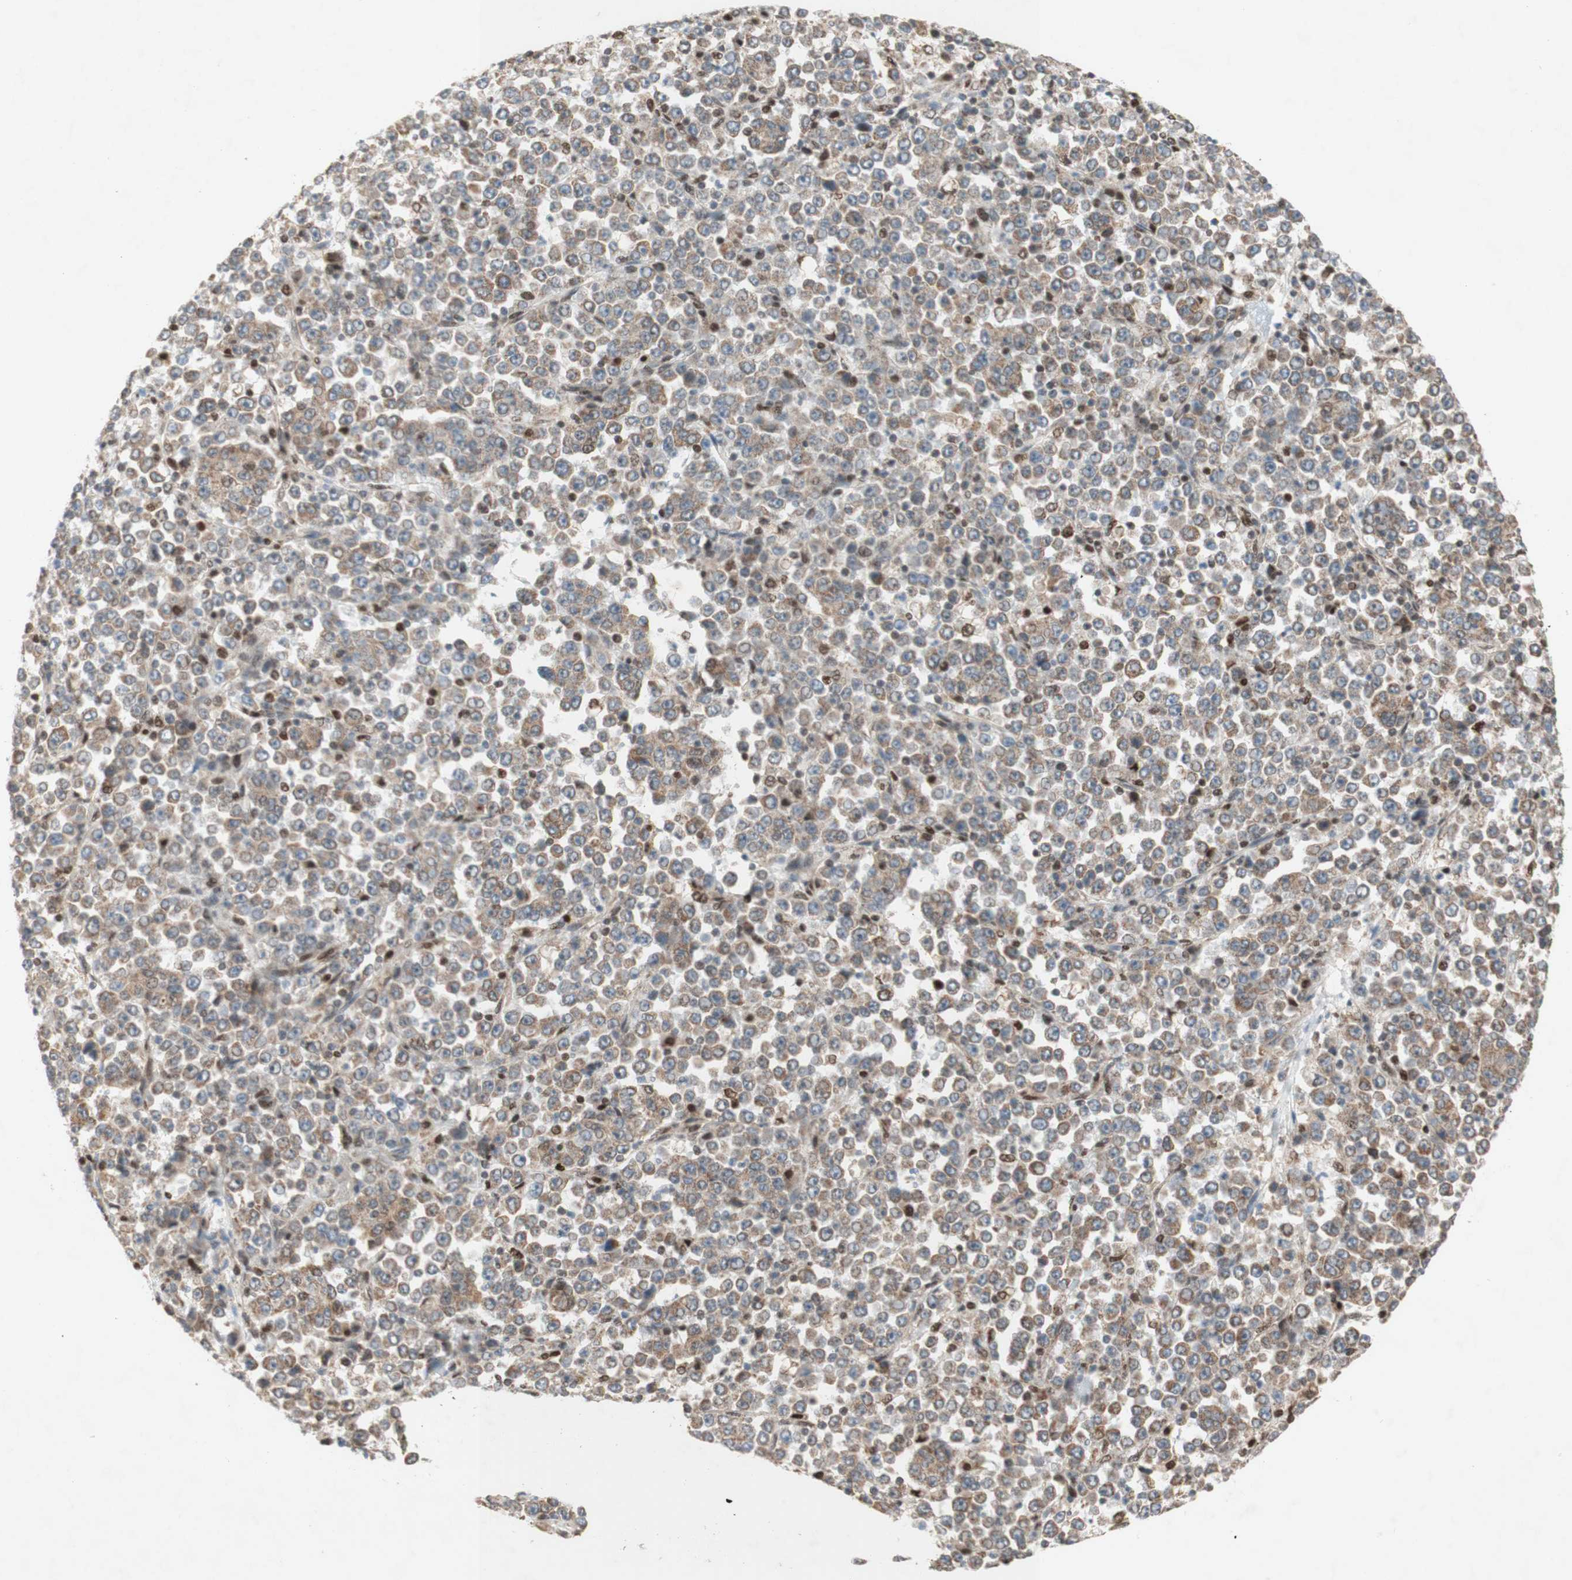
{"staining": {"intensity": "weak", "quantity": ">75%", "location": "cytoplasmic/membranous"}, "tissue": "stomach cancer", "cell_type": "Tumor cells", "image_type": "cancer", "snomed": [{"axis": "morphology", "description": "Normal tissue, NOS"}, {"axis": "morphology", "description": "Adenocarcinoma, NOS"}, {"axis": "topography", "description": "Stomach, upper"}, {"axis": "topography", "description": "Stomach"}], "caption": "A photomicrograph of adenocarcinoma (stomach) stained for a protein reveals weak cytoplasmic/membranous brown staining in tumor cells.", "gene": "DNMT3A", "patient": {"sex": "male", "age": 59}}